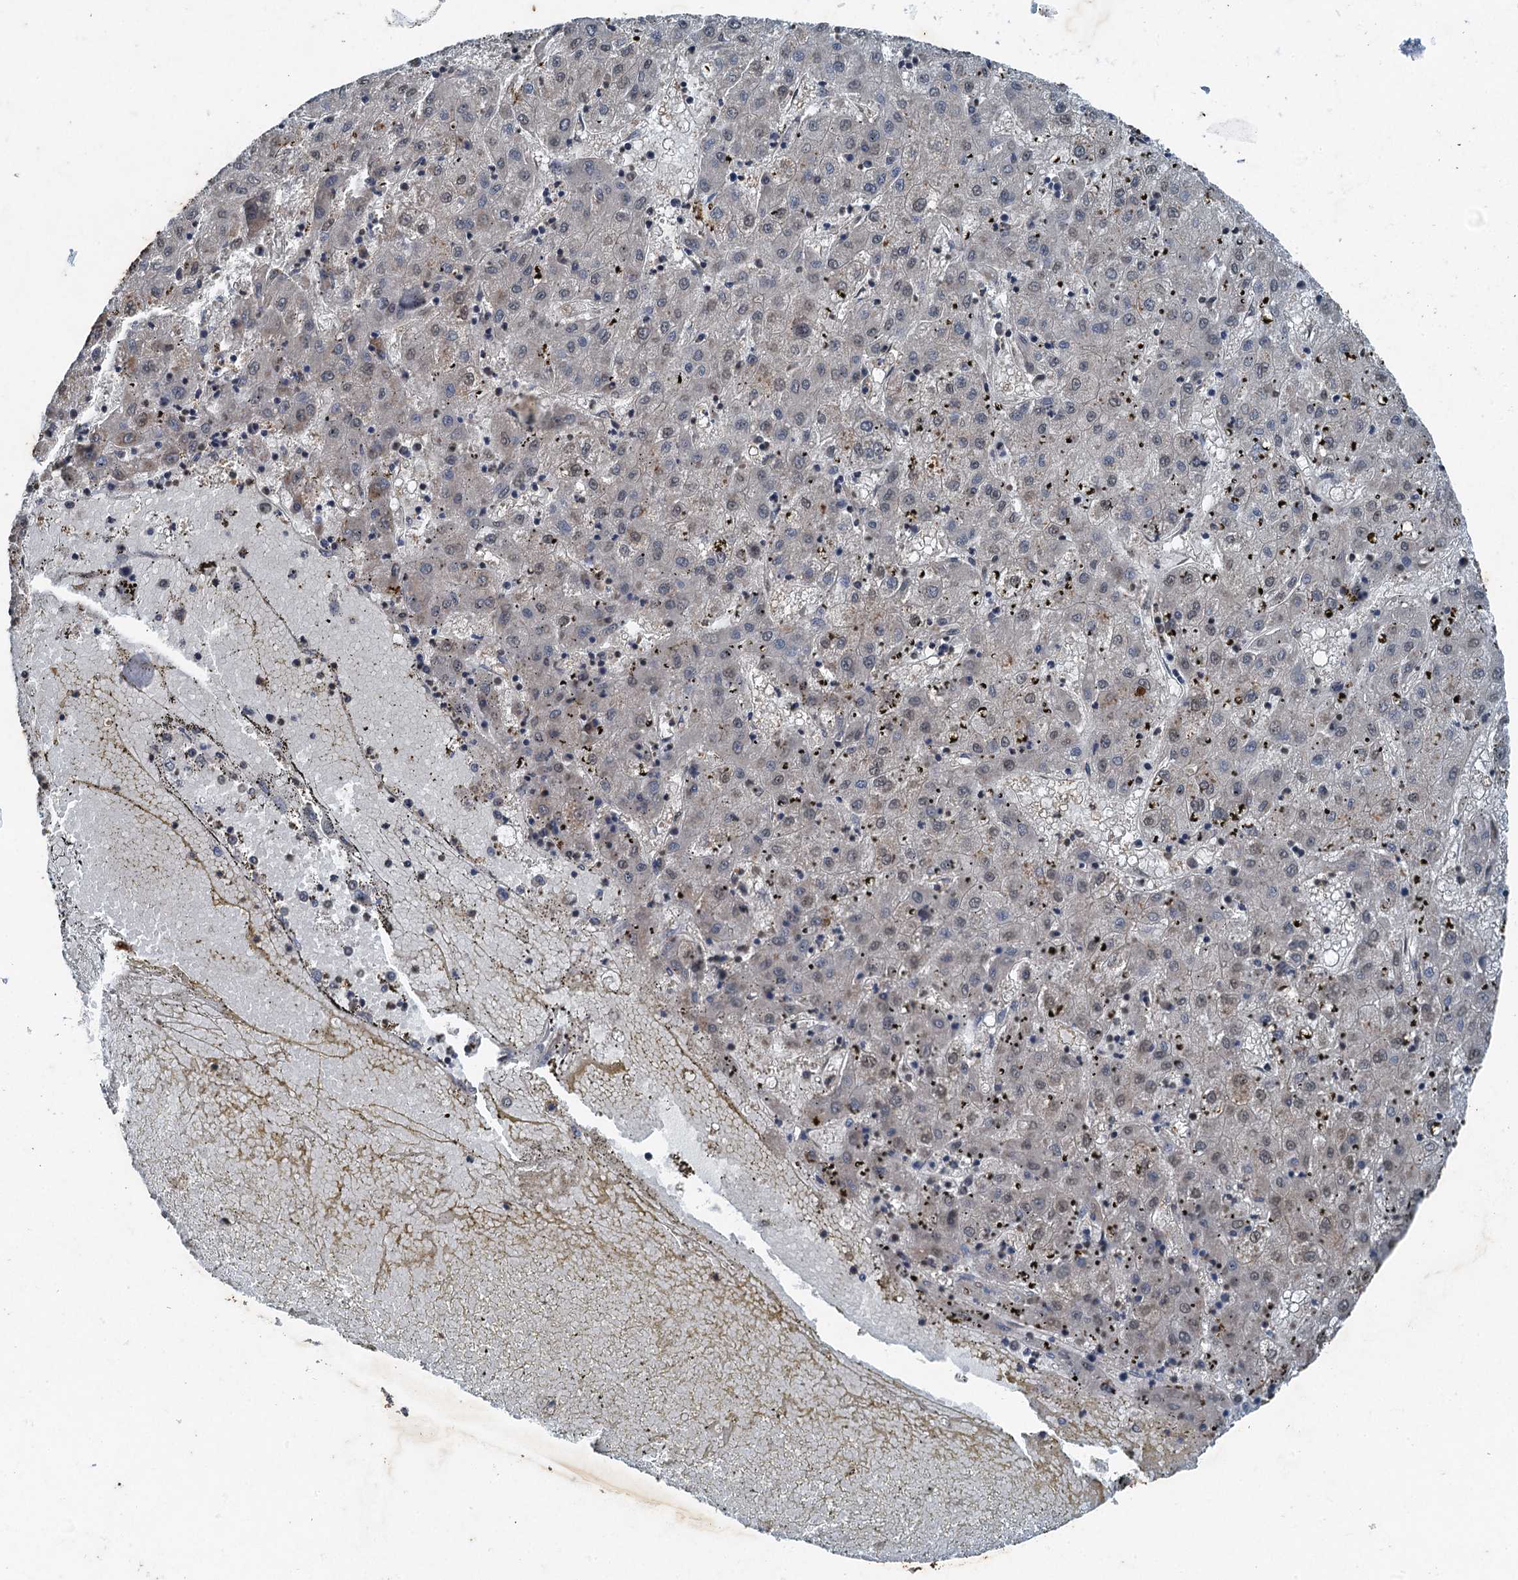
{"staining": {"intensity": "weak", "quantity": "<25%", "location": "cytoplasmic/membranous,nuclear"}, "tissue": "liver cancer", "cell_type": "Tumor cells", "image_type": "cancer", "snomed": [{"axis": "morphology", "description": "Carcinoma, Hepatocellular, NOS"}, {"axis": "topography", "description": "Liver"}], "caption": "The IHC image has no significant staining in tumor cells of liver cancer (hepatocellular carcinoma) tissue.", "gene": "TCTN1", "patient": {"sex": "male", "age": 72}}